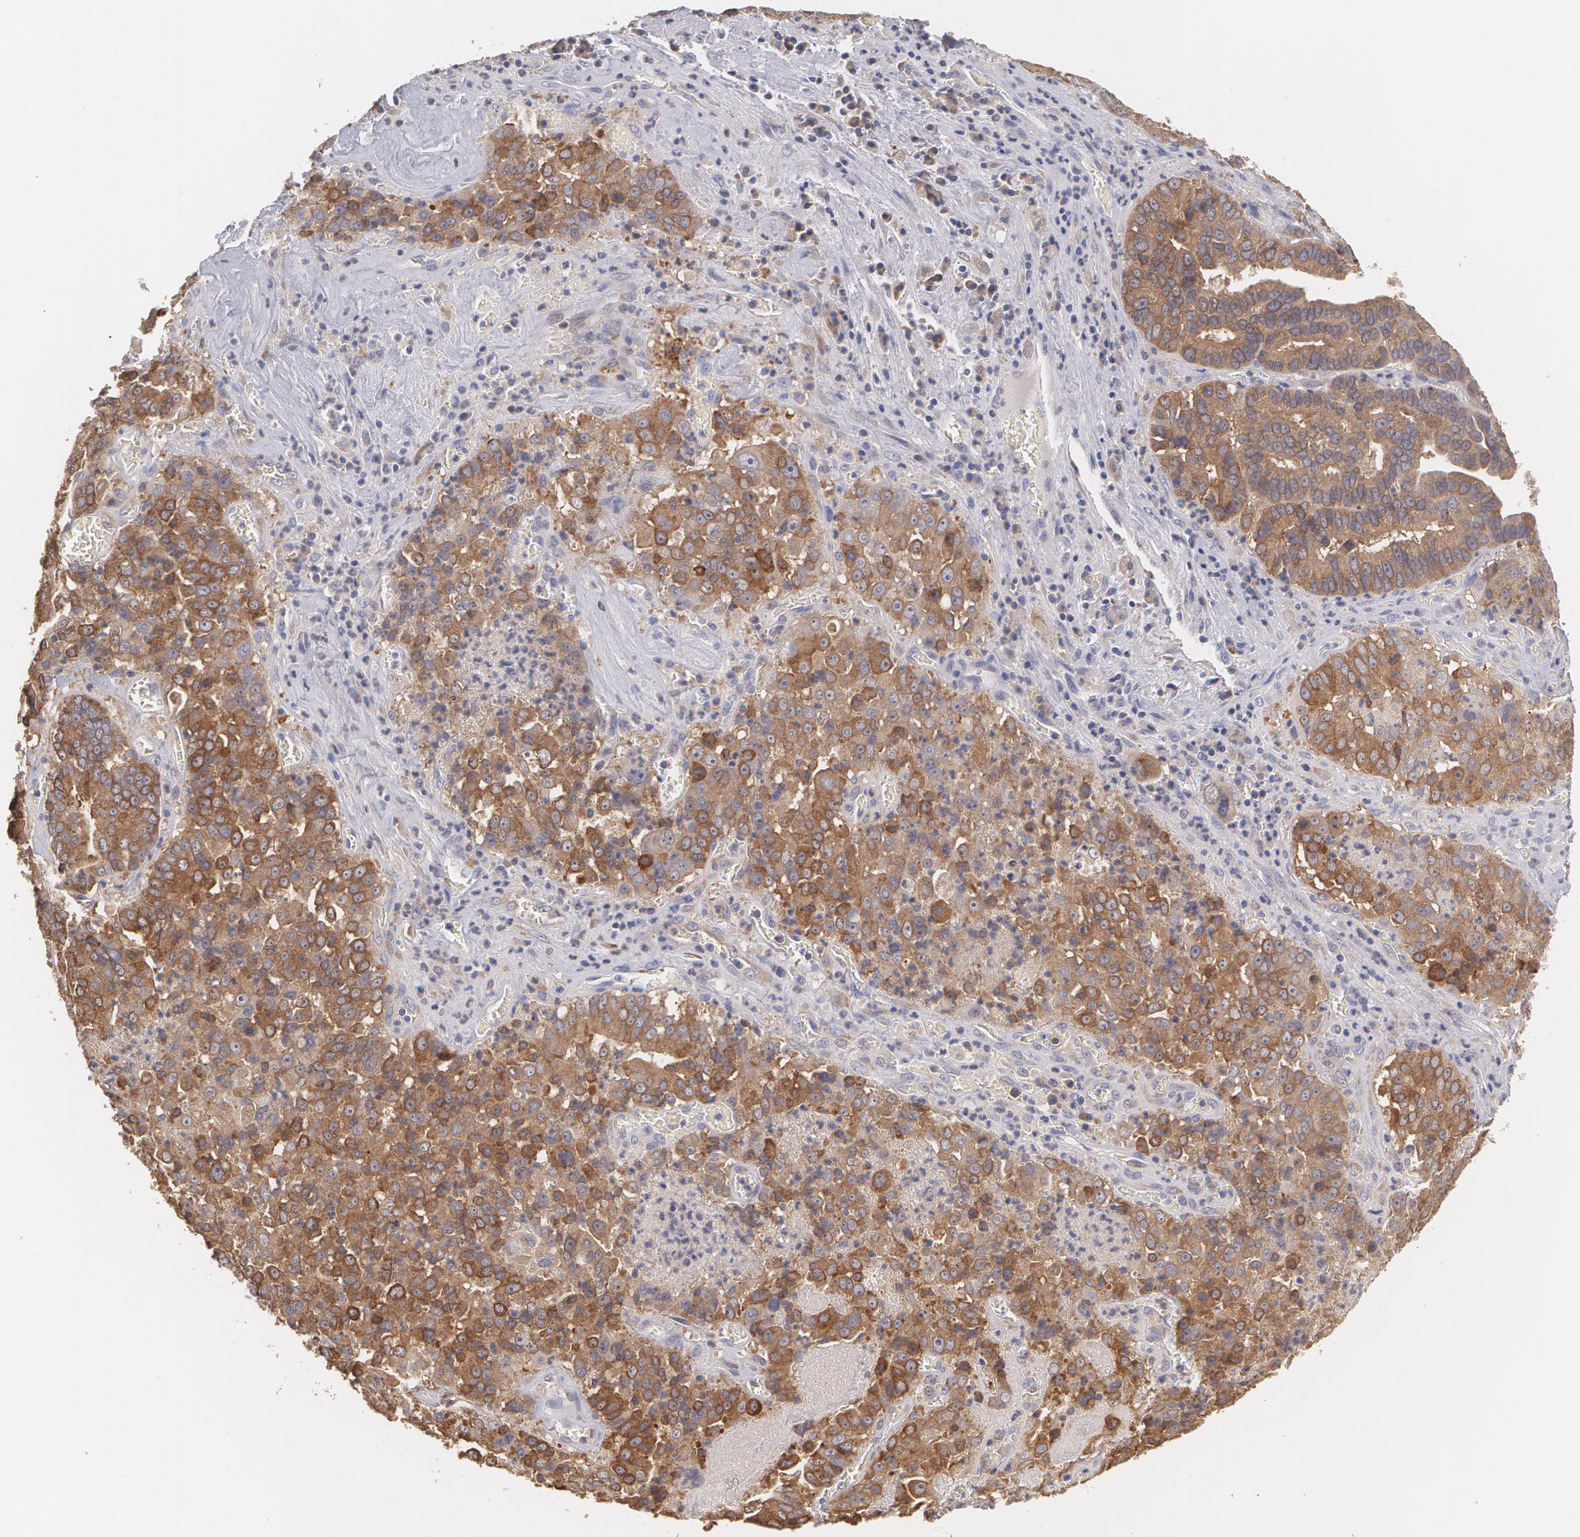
{"staining": {"intensity": "strong", "quantity": ">75%", "location": "cytoplasmic/membranous"}, "tissue": "liver cancer", "cell_type": "Tumor cells", "image_type": "cancer", "snomed": [{"axis": "morphology", "description": "Cholangiocarcinoma"}, {"axis": "topography", "description": "Liver"}], "caption": "Immunohistochemistry staining of liver cancer, which shows high levels of strong cytoplasmic/membranous expression in approximately >75% of tumor cells indicating strong cytoplasmic/membranous protein positivity. The staining was performed using DAB (3,3'-diaminobenzidine) (brown) for protein detection and nuclei were counterstained in hematoxylin (blue).", "gene": "MTHFD1", "patient": {"sex": "female", "age": 79}}